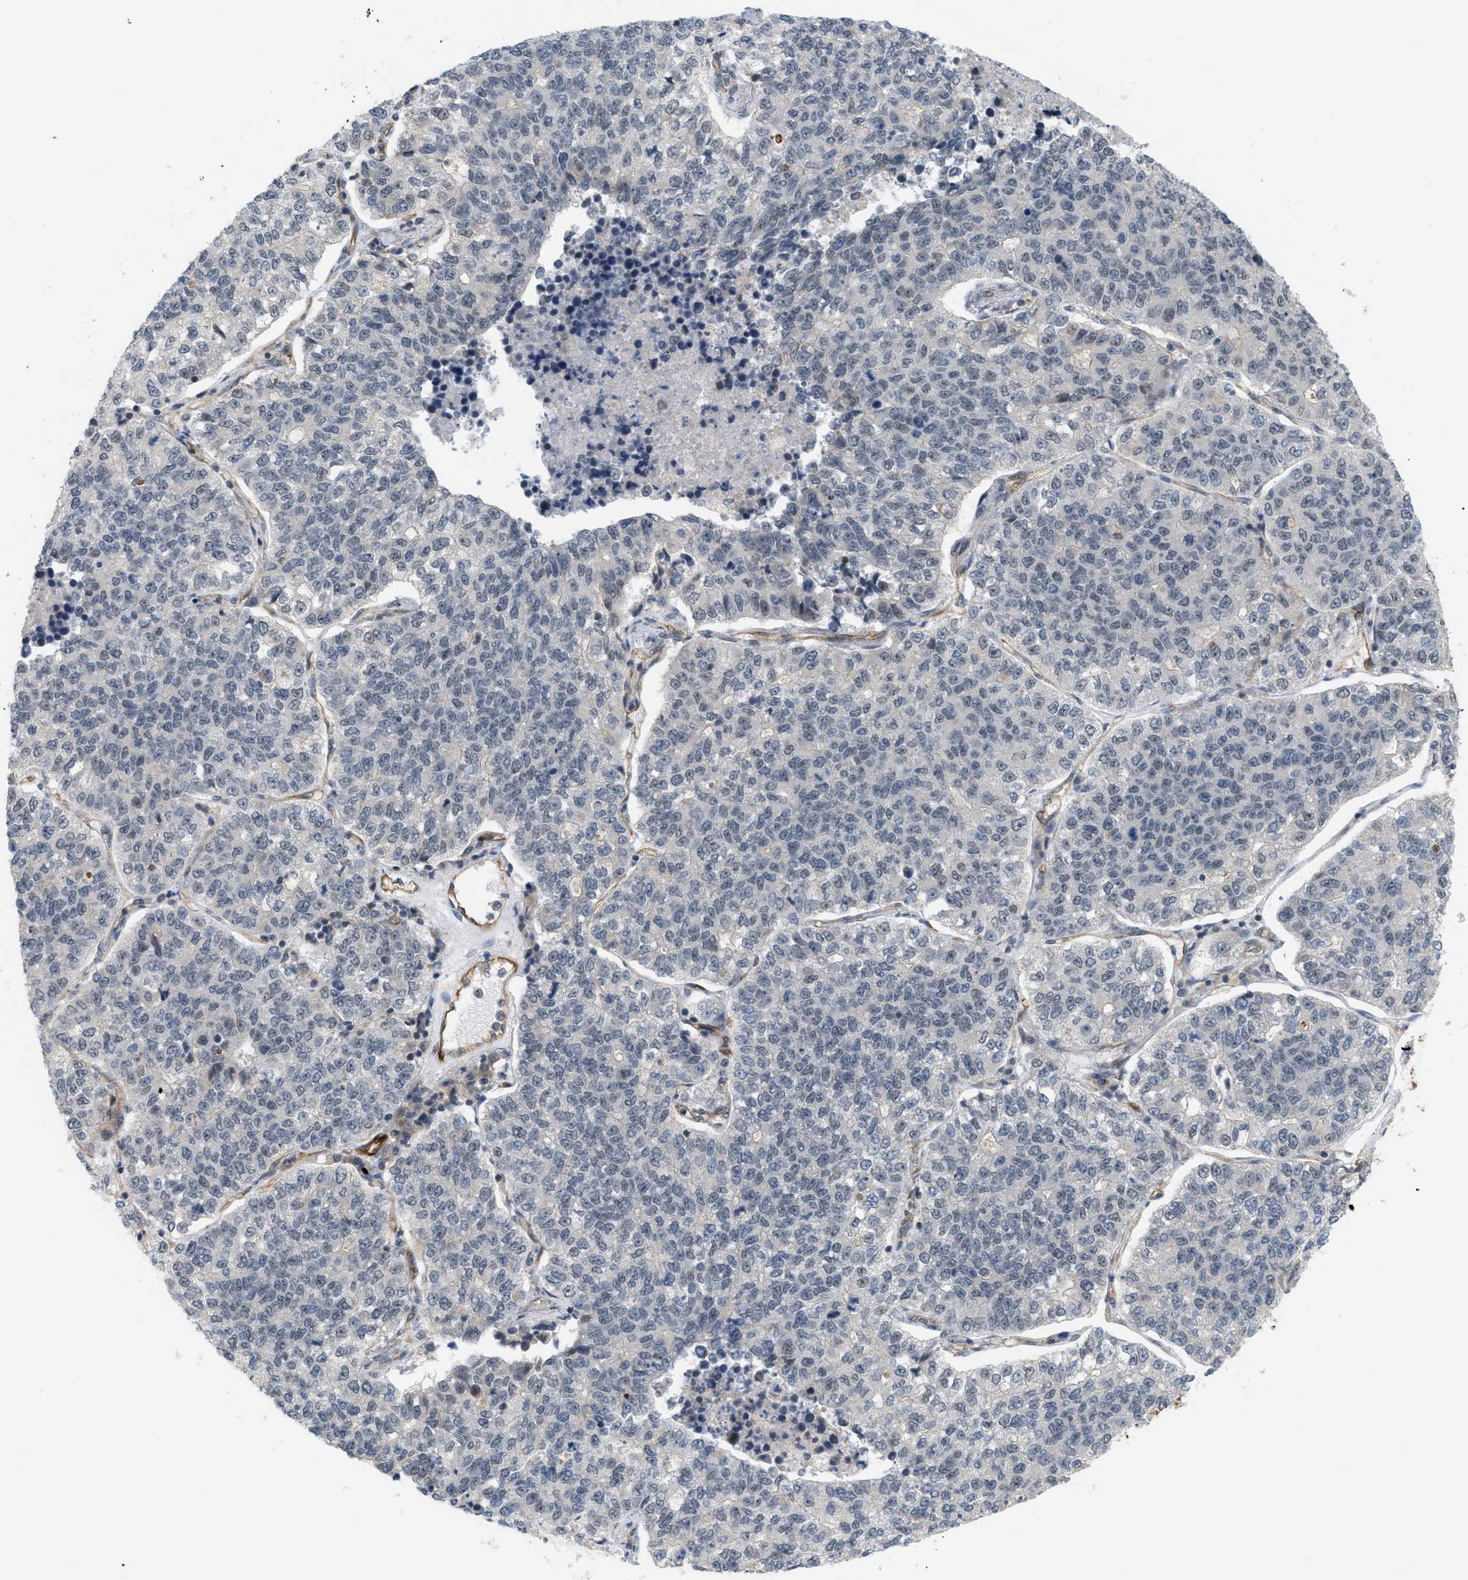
{"staining": {"intensity": "negative", "quantity": "none", "location": "none"}, "tissue": "lung cancer", "cell_type": "Tumor cells", "image_type": "cancer", "snomed": [{"axis": "morphology", "description": "Adenocarcinoma, NOS"}, {"axis": "topography", "description": "Lung"}], "caption": "An image of human lung adenocarcinoma is negative for staining in tumor cells.", "gene": "PALMD", "patient": {"sex": "male", "age": 49}}